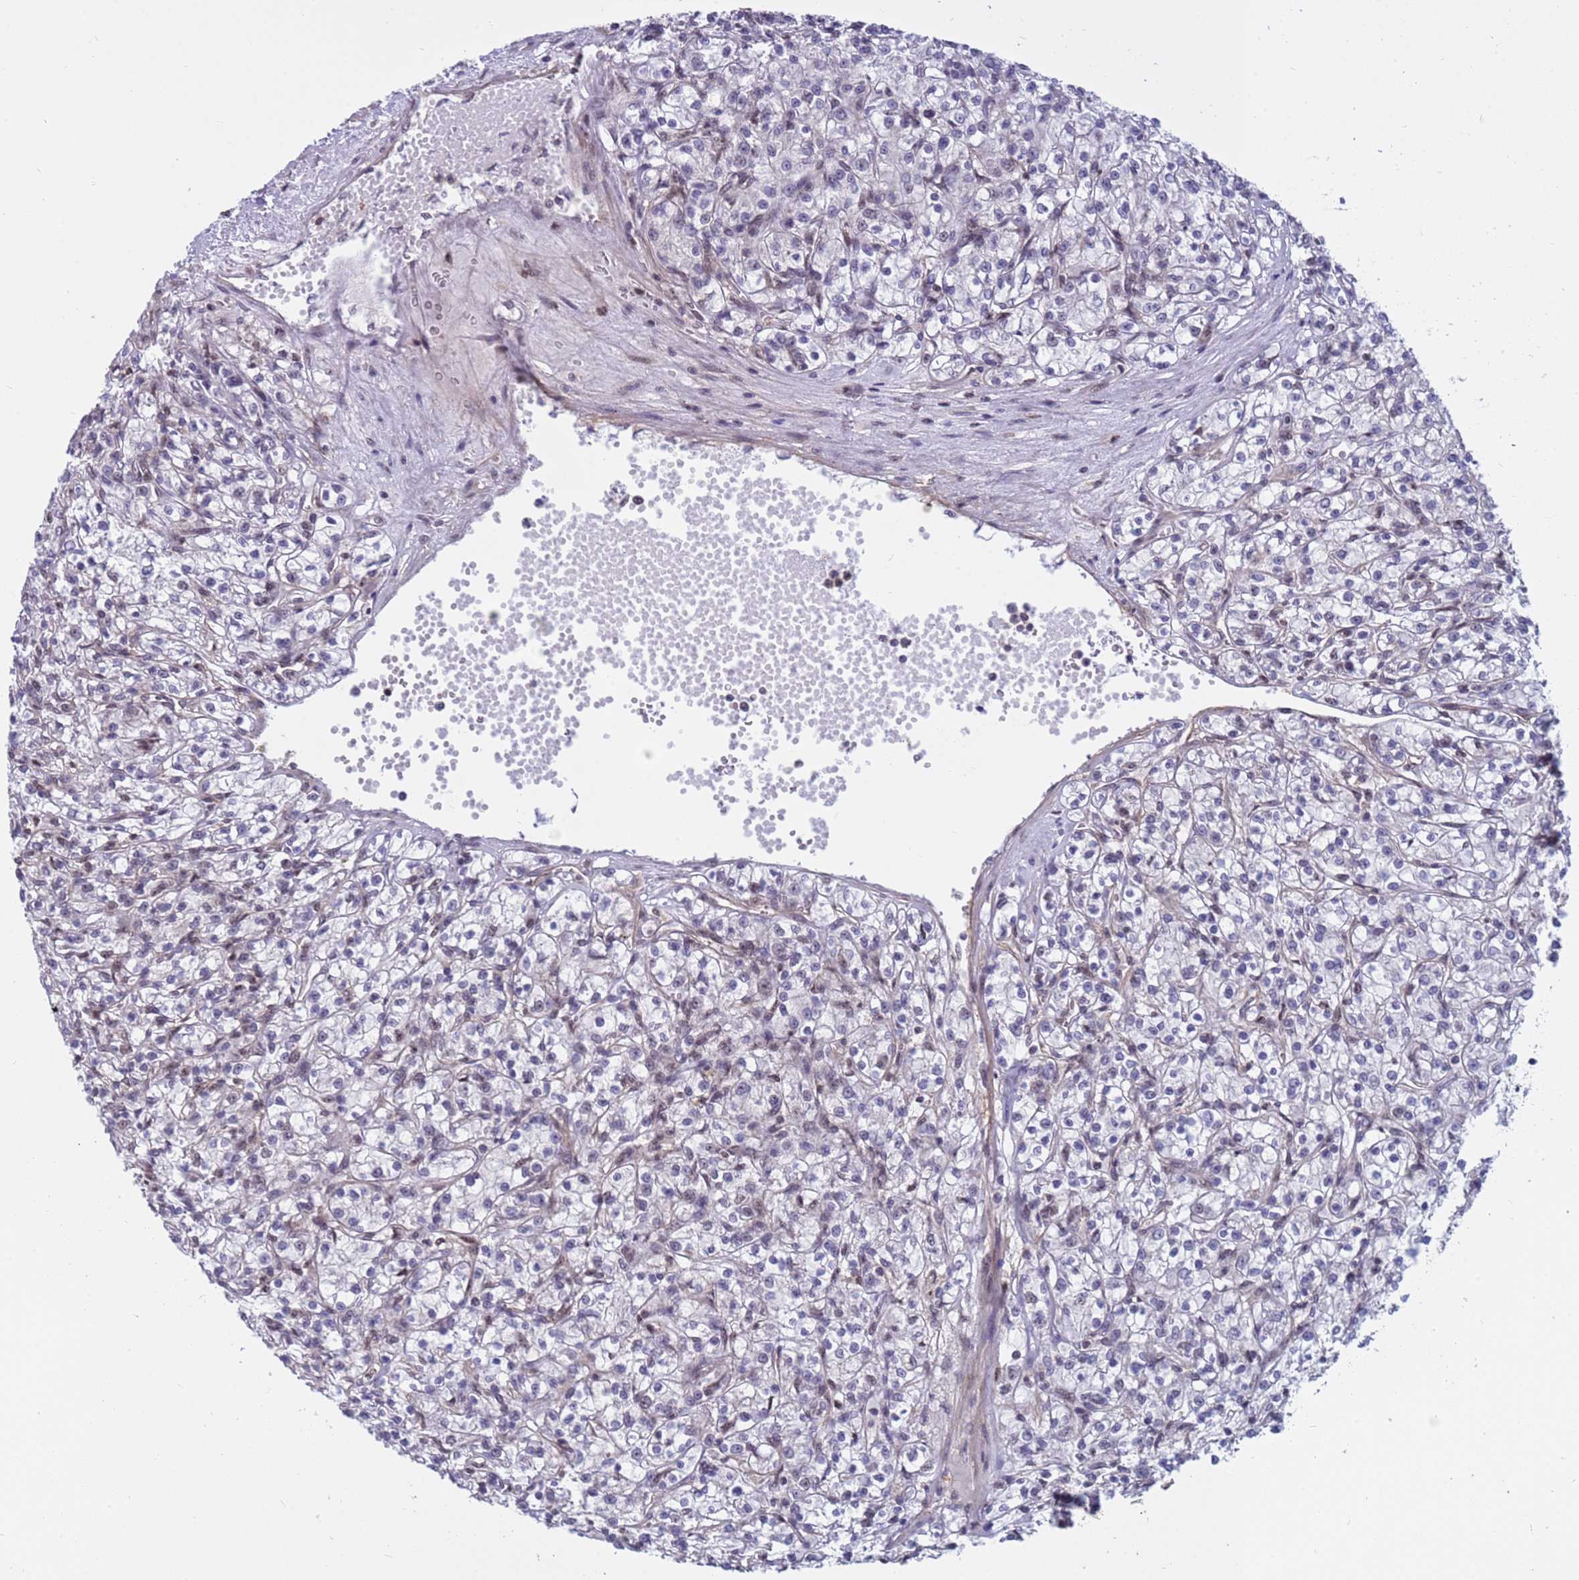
{"staining": {"intensity": "negative", "quantity": "none", "location": "none"}, "tissue": "renal cancer", "cell_type": "Tumor cells", "image_type": "cancer", "snomed": [{"axis": "morphology", "description": "Adenocarcinoma, NOS"}, {"axis": "topography", "description": "Kidney"}], "caption": "Immunohistochemistry (IHC) photomicrograph of adenocarcinoma (renal) stained for a protein (brown), which demonstrates no staining in tumor cells.", "gene": "NSL1", "patient": {"sex": "female", "age": 59}}